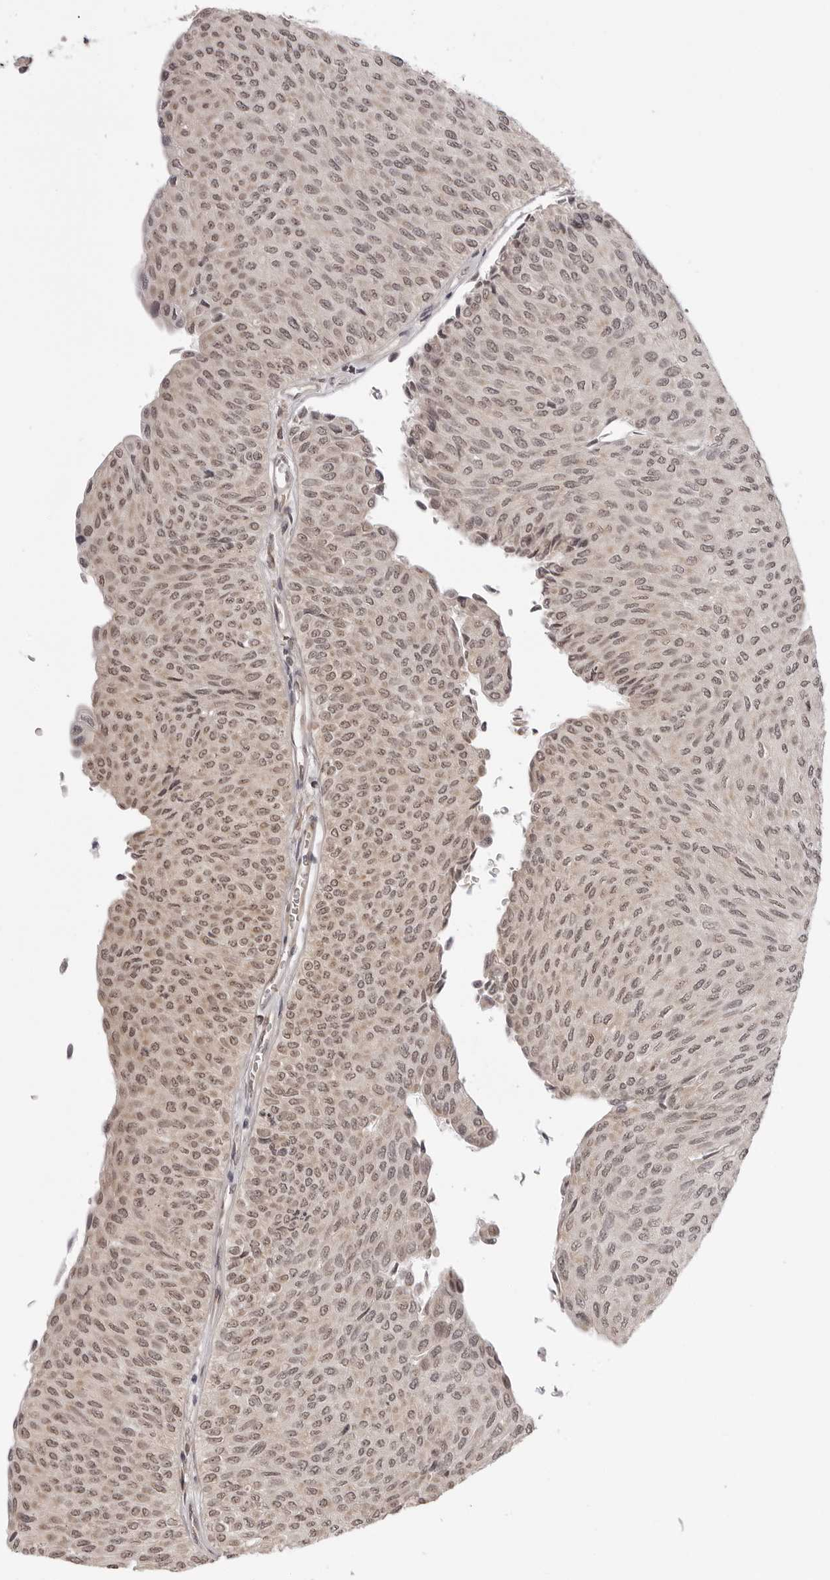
{"staining": {"intensity": "moderate", "quantity": ">75%", "location": "nuclear"}, "tissue": "urothelial cancer", "cell_type": "Tumor cells", "image_type": "cancer", "snomed": [{"axis": "morphology", "description": "Urothelial carcinoma, Low grade"}, {"axis": "topography", "description": "Urinary bladder"}], "caption": "A brown stain shows moderate nuclear expression of a protein in urothelial cancer tumor cells.", "gene": "ZC3H11A", "patient": {"sex": "male", "age": 78}}